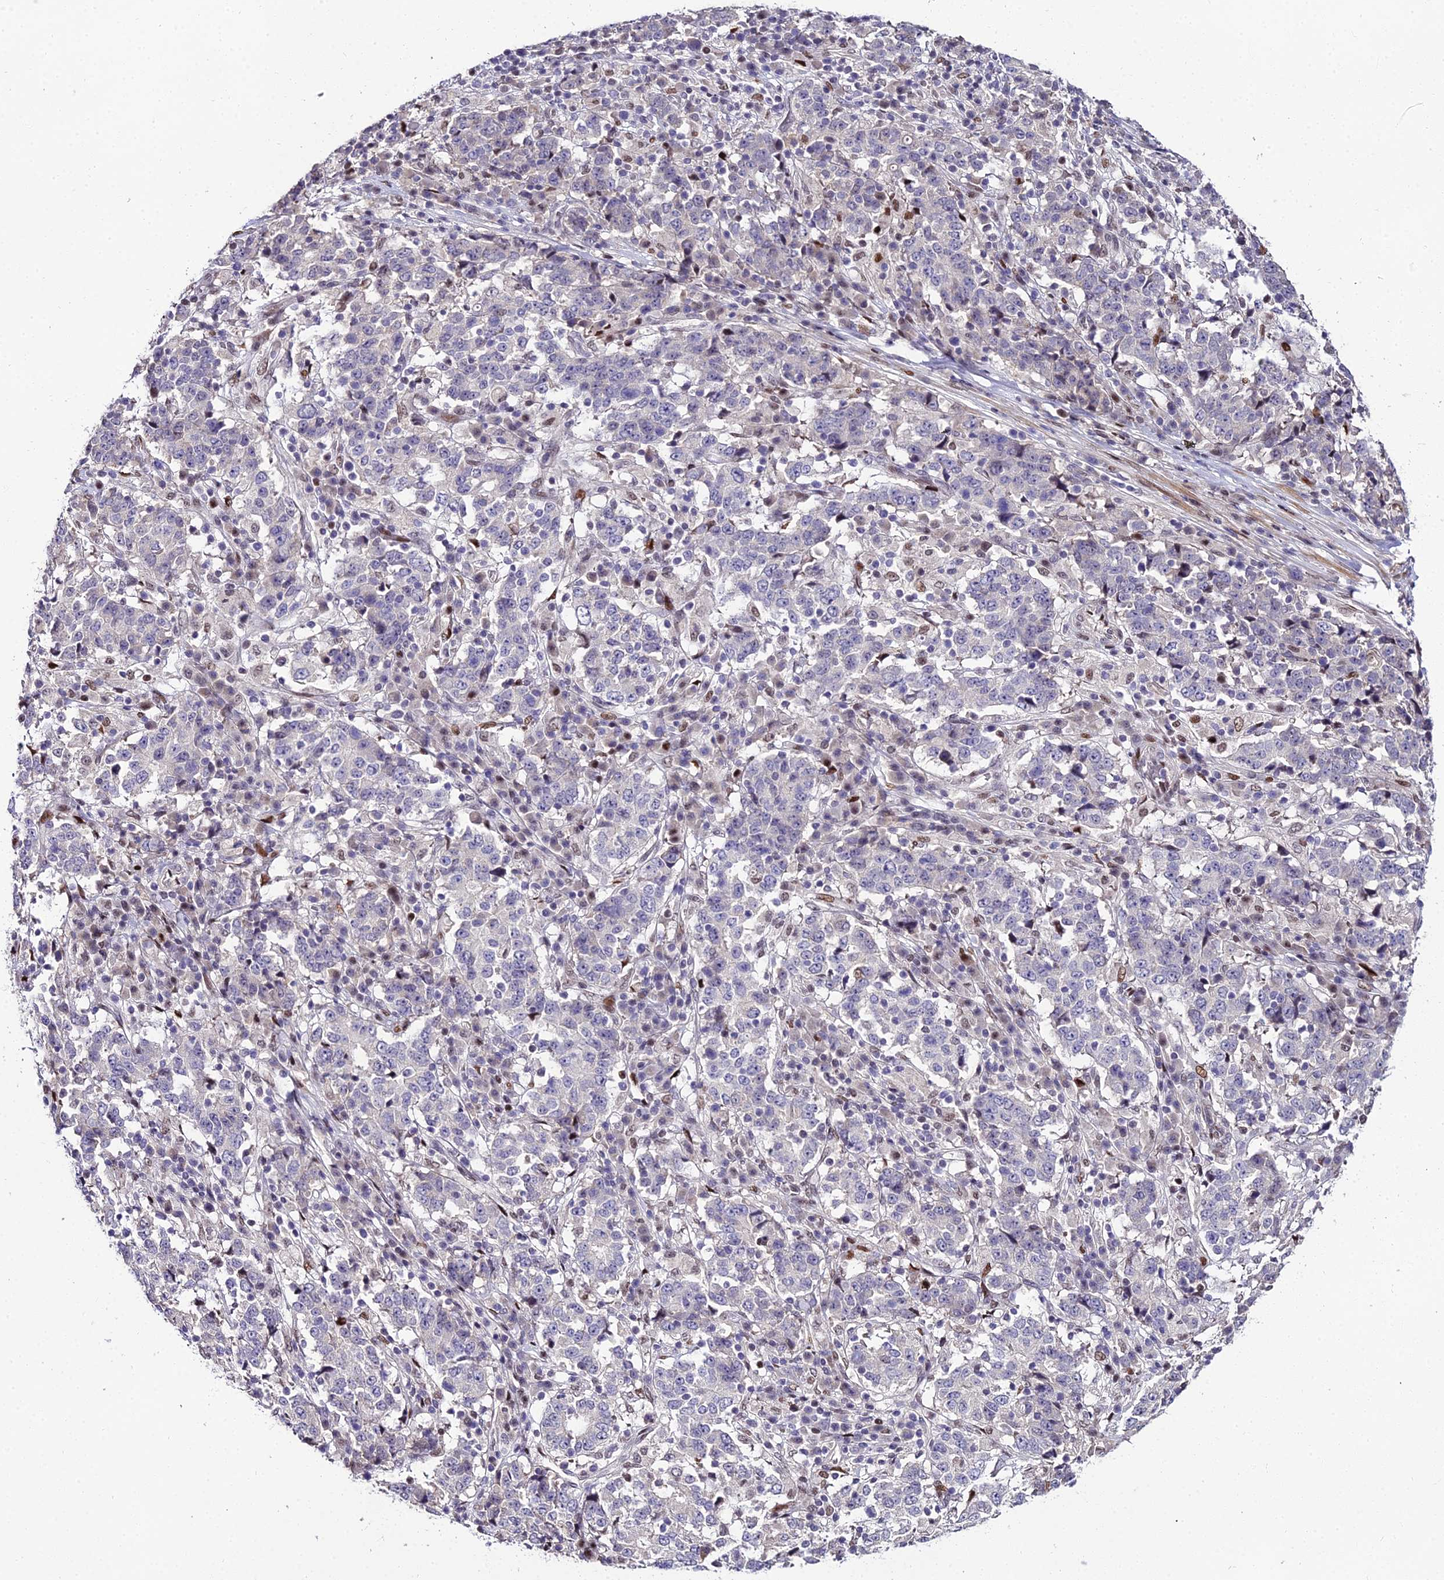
{"staining": {"intensity": "negative", "quantity": "none", "location": "none"}, "tissue": "stomach cancer", "cell_type": "Tumor cells", "image_type": "cancer", "snomed": [{"axis": "morphology", "description": "Adenocarcinoma, NOS"}, {"axis": "topography", "description": "Stomach"}], "caption": "Immunohistochemical staining of stomach cancer (adenocarcinoma) displays no significant positivity in tumor cells. (DAB IHC, high magnification).", "gene": "ZNF707", "patient": {"sex": "male", "age": 59}}